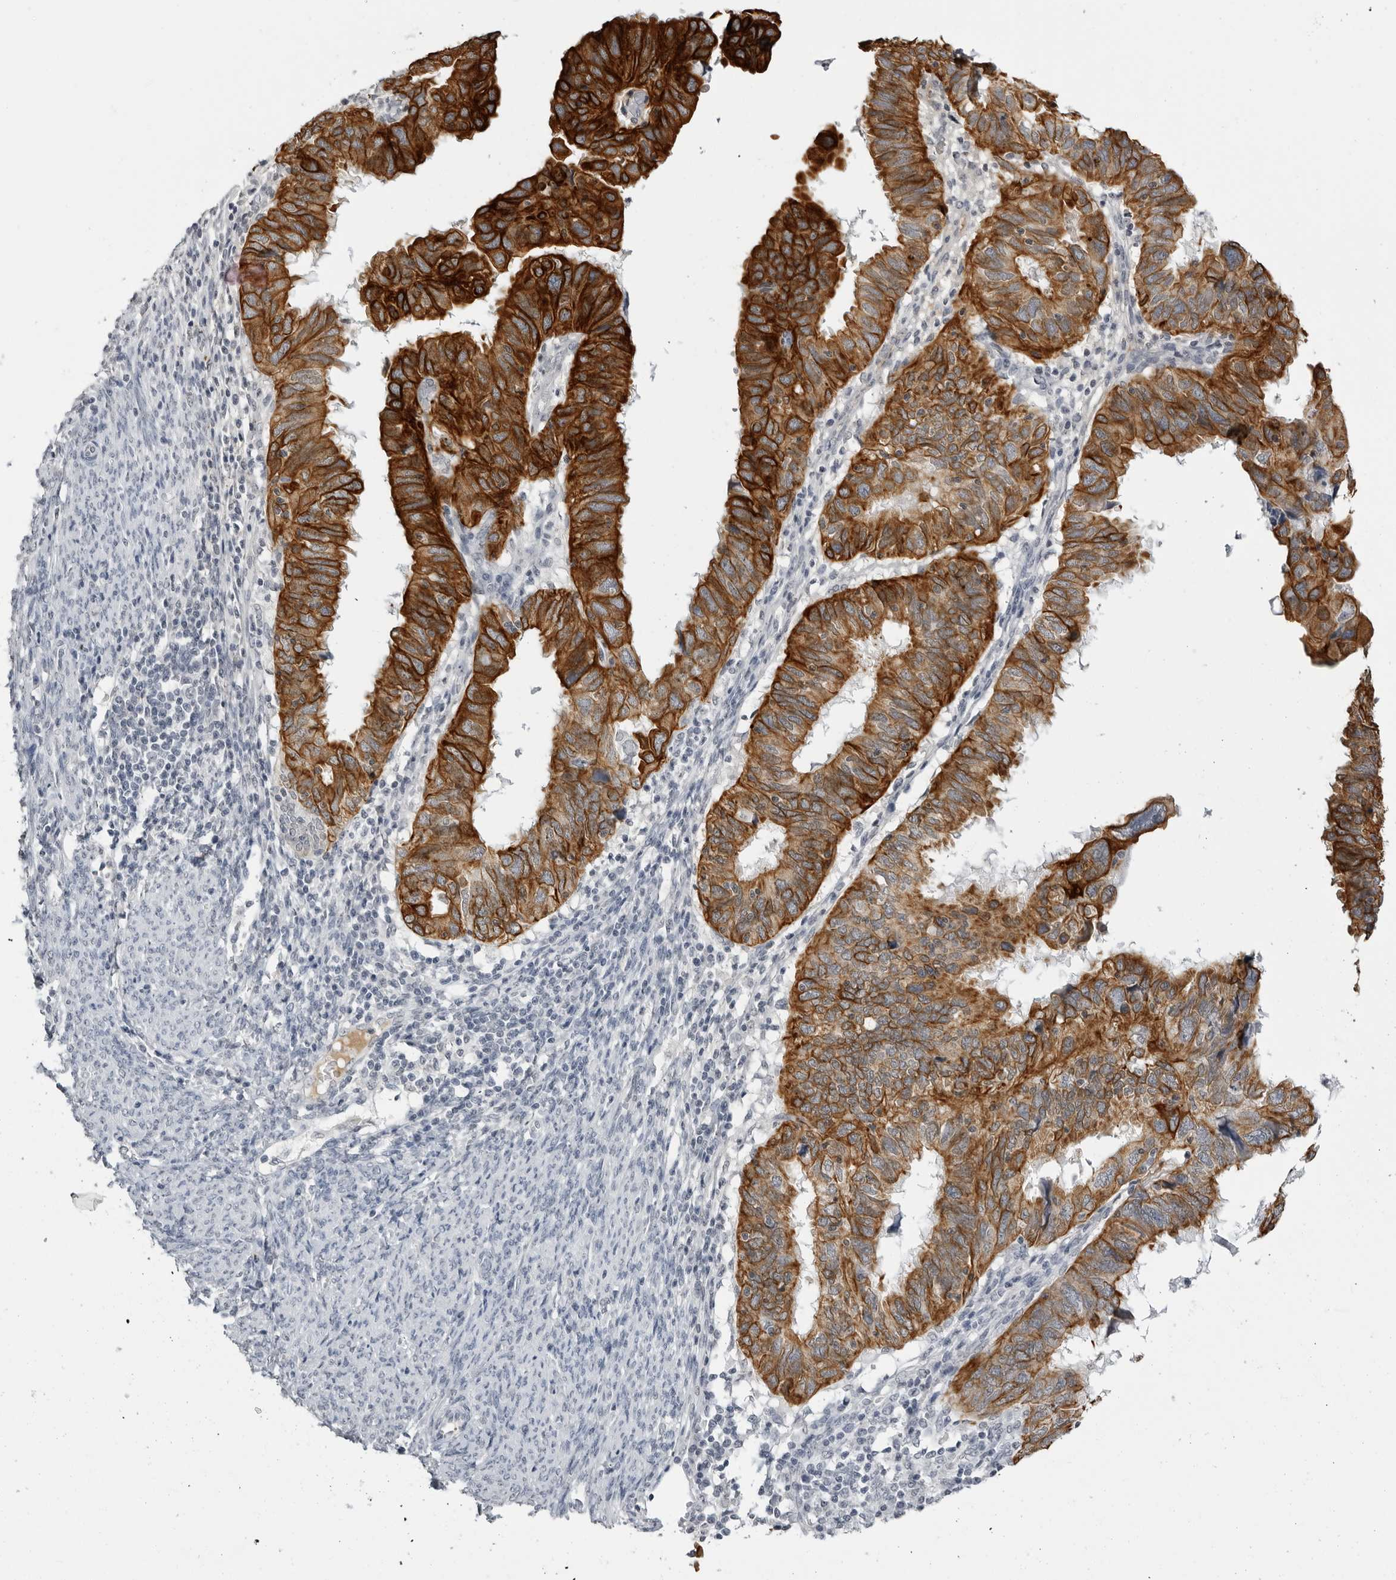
{"staining": {"intensity": "strong", "quantity": ">75%", "location": "cytoplasmic/membranous"}, "tissue": "endometrial cancer", "cell_type": "Tumor cells", "image_type": "cancer", "snomed": [{"axis": "morphology", "description": "Adenocarcinoma, NOS"}, {"axis": "topography", "description": "Uterus"}], "caption": "Protein analysis of endometrial cancer tissue shows strong cytoplasmic/membranous expression in about >75% of tumor cells.", "gene": "SERPINF2", "patient": {"sex": "female", "age": 77}}